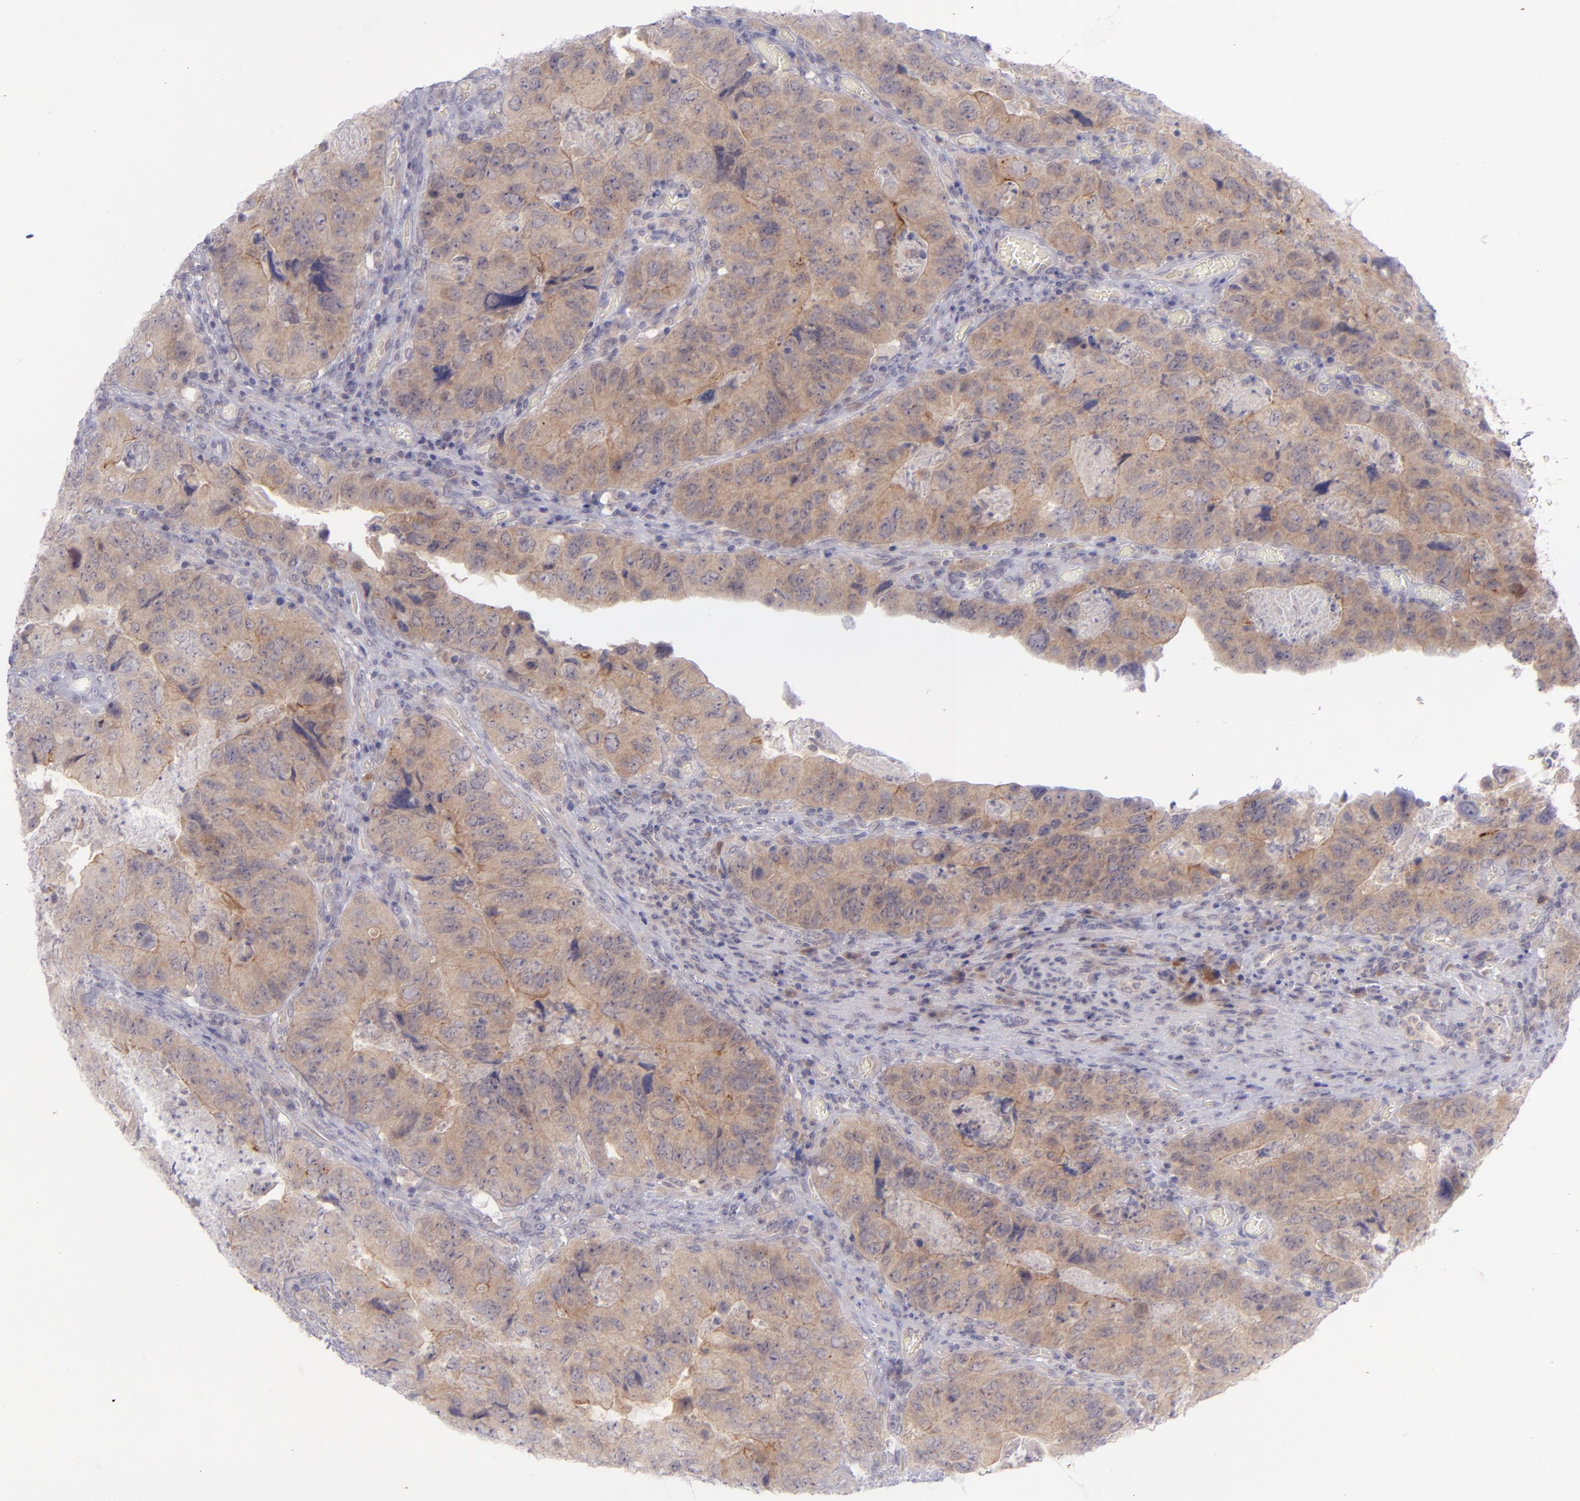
{"staining": {"intensity": "moderate", "quantity": ">75%", "location": "cytoplasmic/membranous"}, "tissue": "colorectal cancer", "cell_type": "Tumor cells", "image_type": "cancer", "snomed": [{"axis": "morphology", "description": "Adenocarcinoma, NOS"}, {"axis": "topography", "description": "Rectum"}], "caption": "High-magnification brightfield microscopy of colorectal cancer stained with DAB (brown) and counterstained with hematoxylin (blue). tumor cells exhibit moderate cytoplasmic/membranous staining is present in about>75% of cells.", "gene": "EVPL", "patient": {"sex": "female", "age": 82}}